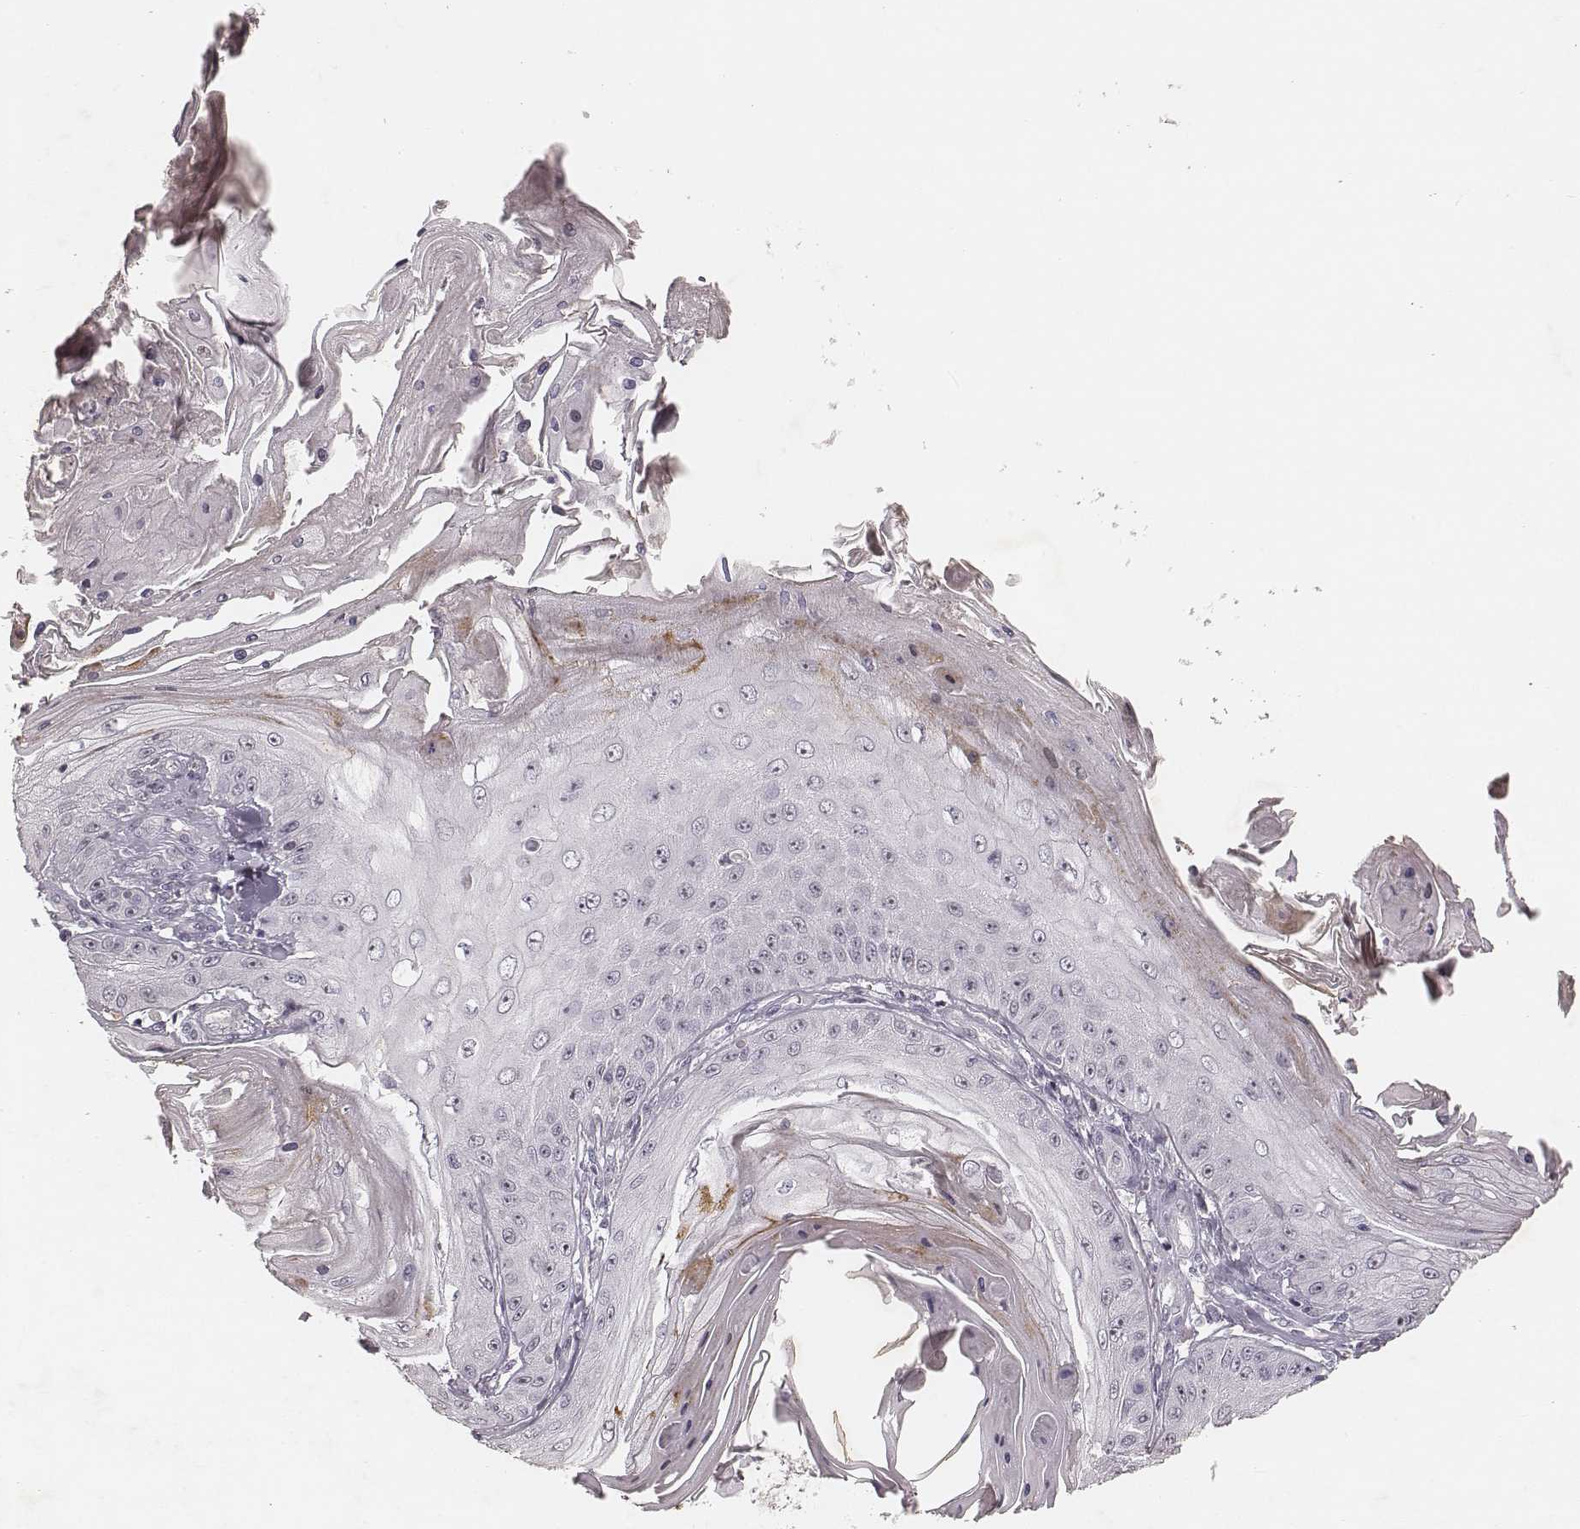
{"staining": {"intensity": "negative", "quantity": "none", "location": "none"}, "tissue": "skin cancer", "cell_type": "Tumor cells", "image_type": "cancer", "snomed": [{"axis": "morphology", "description": "Squamous cell carcinoma, NOS"}, {"axis": "topography", "description": "Skin"}], "caption": "Skin cancer (squamous cell carcinoma) stained for a protein using immunohistochemistry (IHC) demonstrates no staining tumor cells.", "gene": "MADCAM1", "patient": {"sex": "male", "age": 70}}